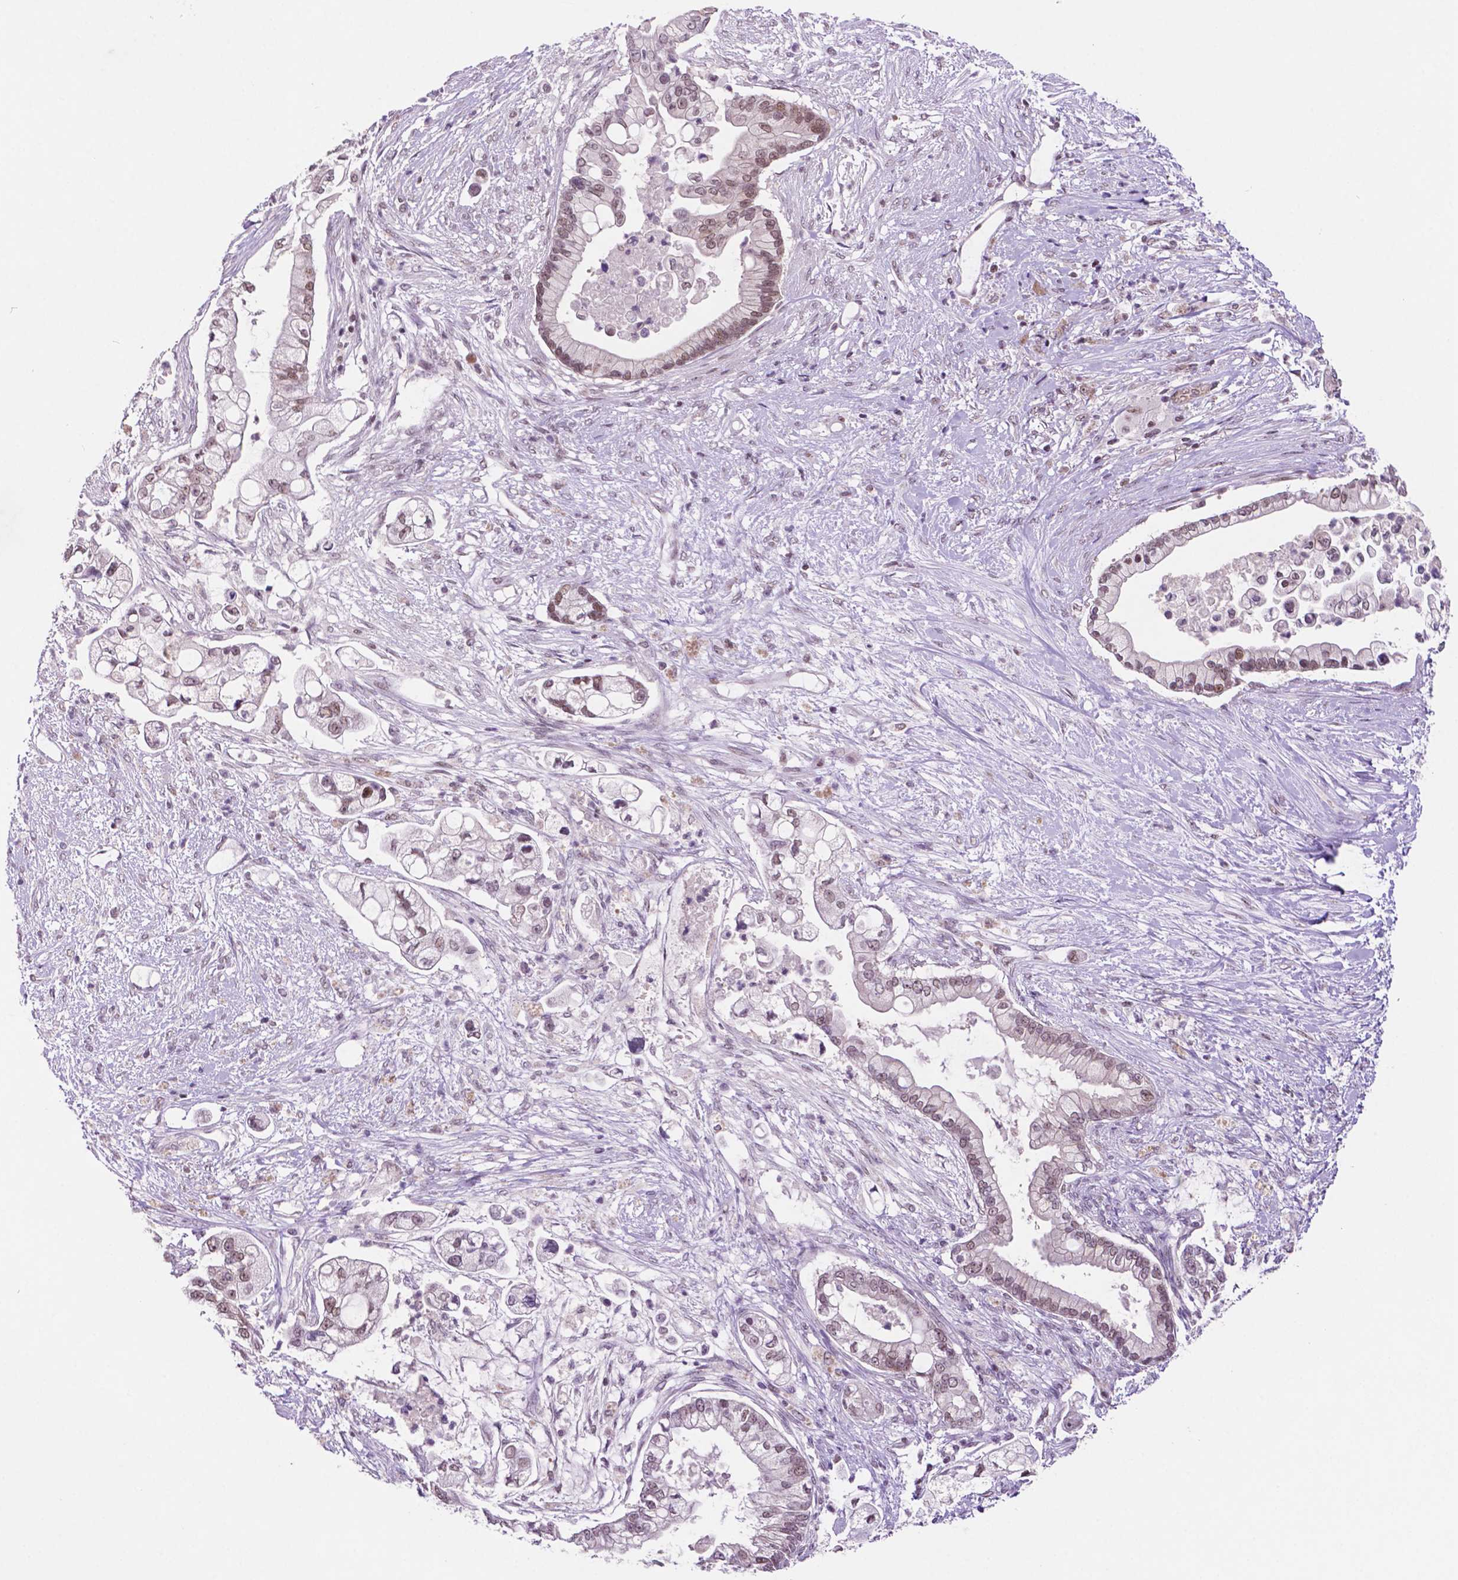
{"staining": {"intensity": "moderate", "quantity": ">75%", "location": "nuclear"}, "tissue": "pancreatic cancer", "cell_type": "Tumor cells", "image_type": "cancer", "snomed": [{"axis": "morphology", "description": "Adenocarcinoma, NOS"}, {"axis": "topography", "description": "Pancreas"}], "caption": "Adenocarcinoma (pancreatic) stained with a protein marker exhibits moderate staining in tumor cells.", "gene": "NCOR1", "patient": {"sex": "female", "age": 69}}